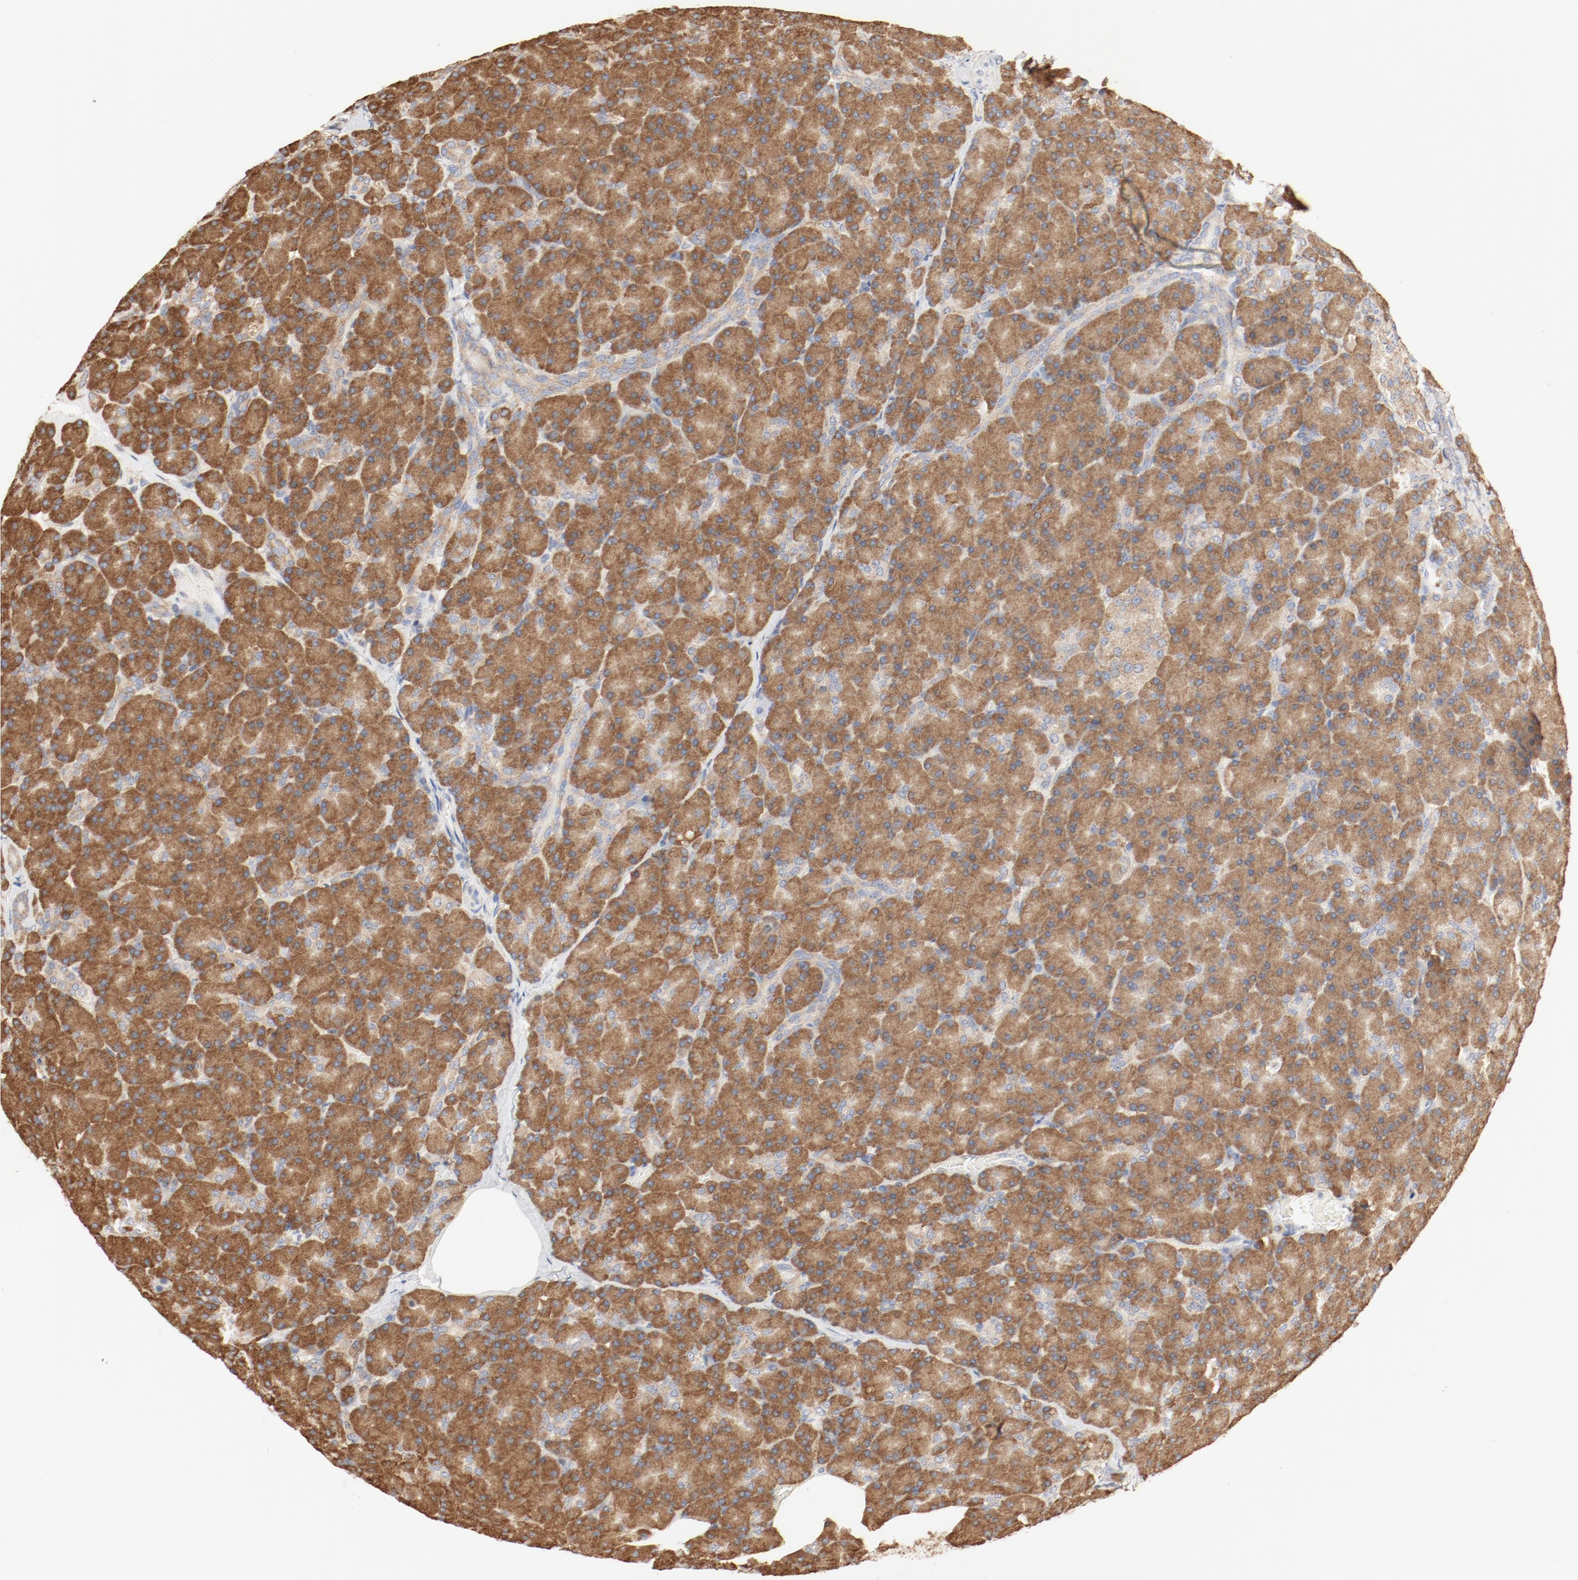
{"staining": {"intensity": "moderate", "quantity": ">75%", "location": "cytoplasmic/membranous"}, "tissue": "pancreas", "cell_type": "Exocrine glandular cells", "image_type": "normal", "snomed": [{"axis": "morphology", "description": "Normal tissue, NOS"}, {"axis": "topography", "description": "Pancreas"}], "caption": "A micrograph showing moderate cytoplasmic/membranous staining in about >75% of exocrine glandular cells in normal pancreas, as visualized by brown immunohistochemical staining.", "gene": "RPS6", "patient": {"sex": "female", "age": 43}}